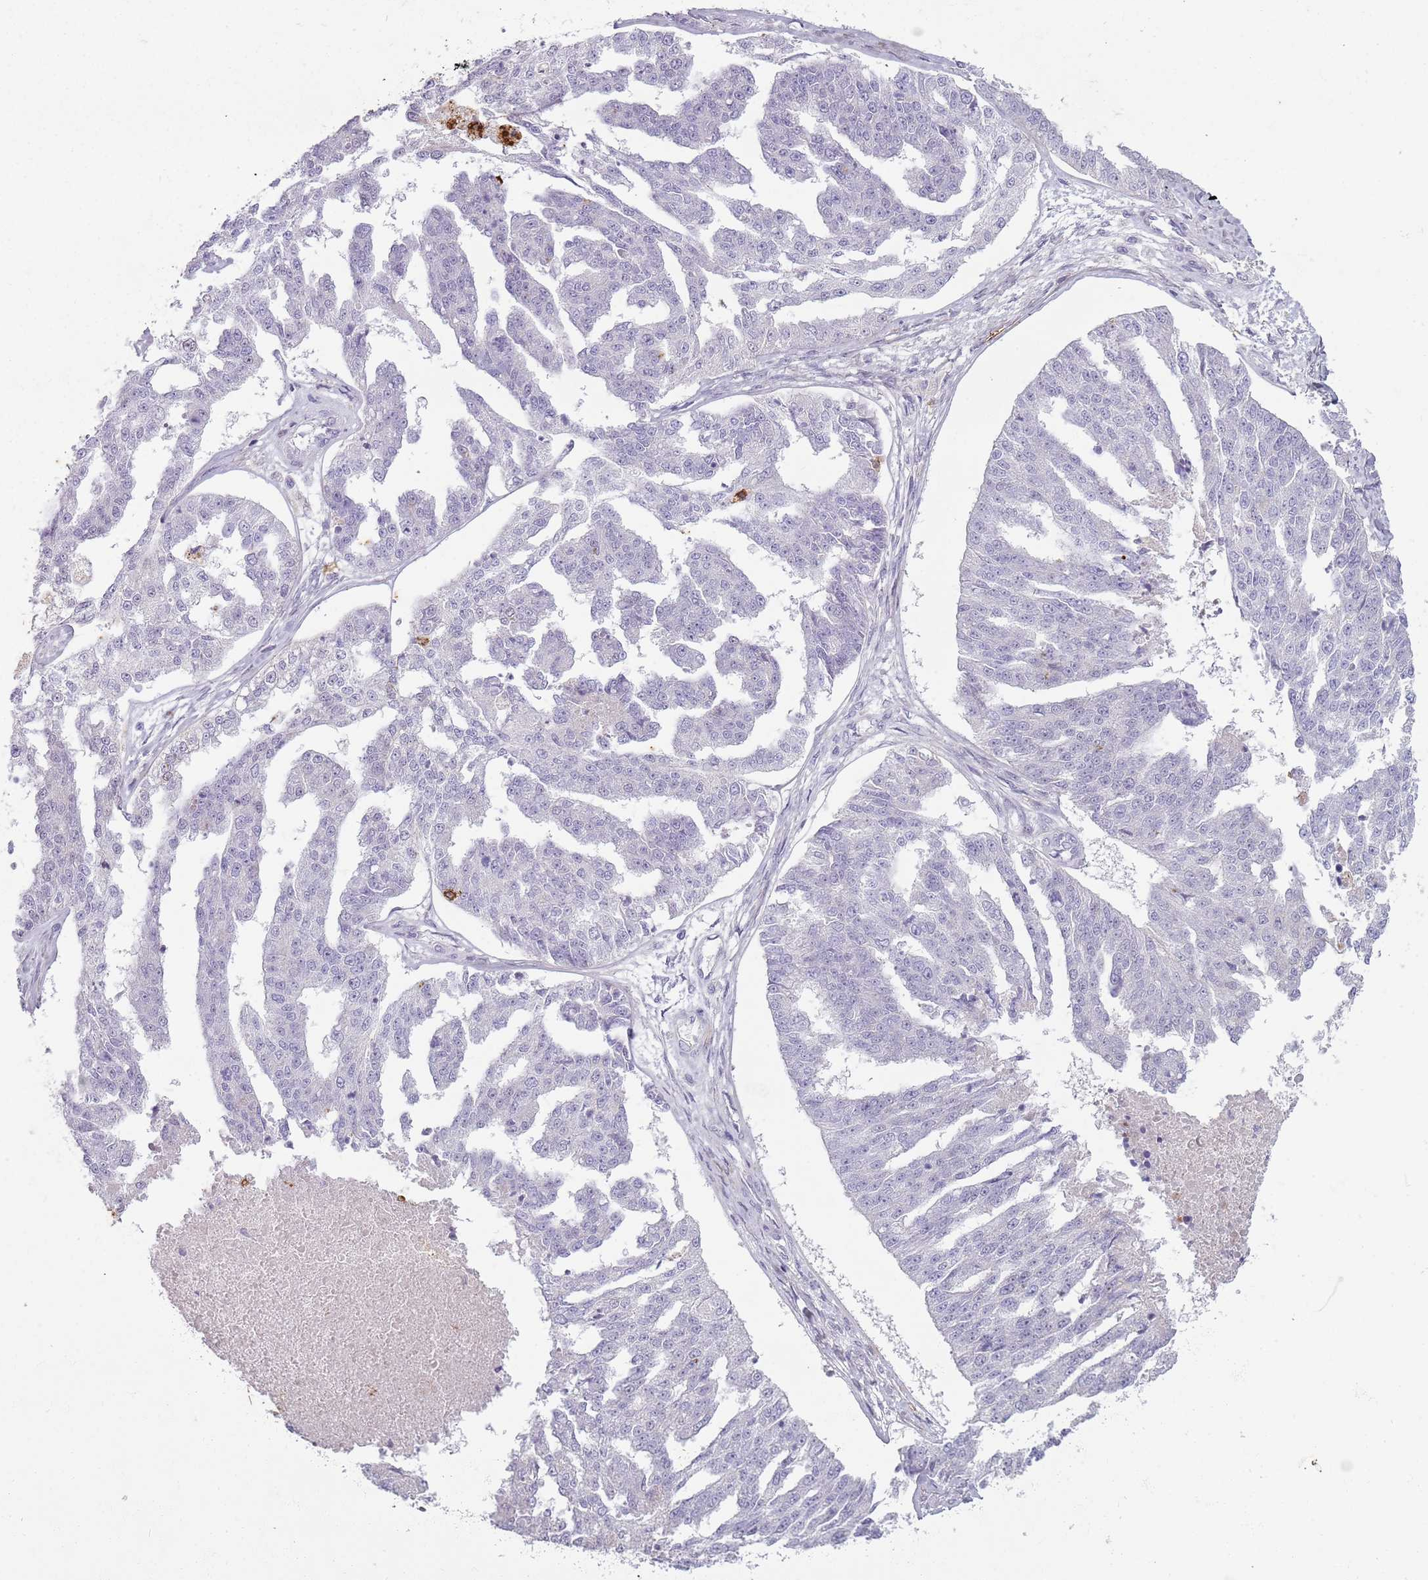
{"staining": {"intensity": "negative", "quantity": "none", "location": "none"}, "tissue": "ovarian cancer", "cell_type": "Tumor cells", "image_type": "cancer", "snomed": [{"axis": "morphology", "description": "Cystadenocarcinoma, serous, NOS"}, {"axis": "topography", "description": "Ovary"}], "caption": "A high-resolution micrograph shows IHC staining of ovarian cancer, which displays no significant positivity in tumor cells.", "gene": "ZNF583", "patient": {"sex": "female", "age": 58}}